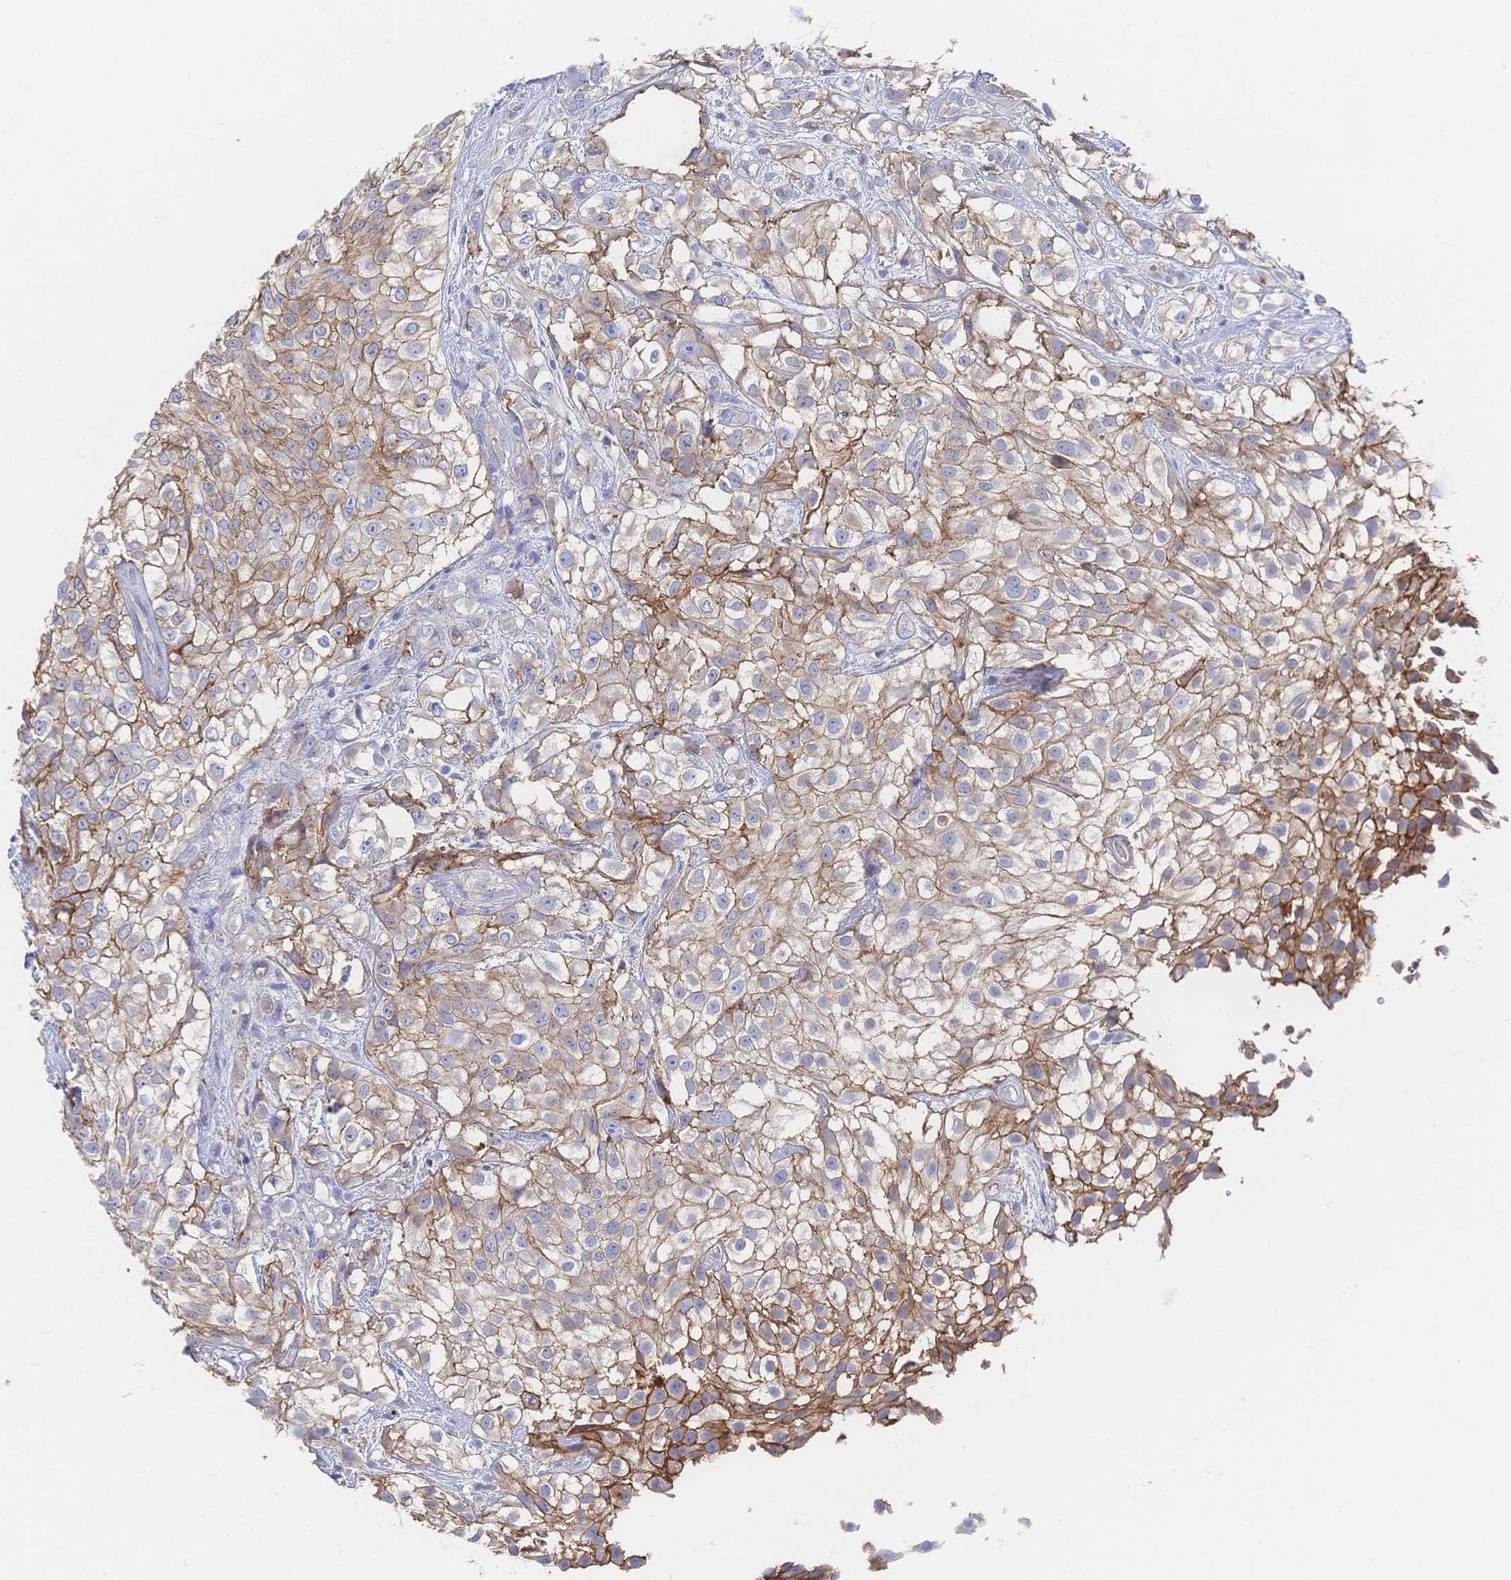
{"staining": {"intensity": "moderate", "quantity": ">75%", "location": "cytoplasmic/membranous"}, "tissue": "urothelial cancer", "cell_type": "Tumor cells", "image_type": "cancer", "snomed": [{"axis": "morphology", "description": "Urothelial carcinoma, High grade"}, {"axis": "topography", "description": "Urinary bladder"}], "caption": "Urothelial cancer stained with a brown dye displays moderate cytoplasmic/membranous positive expression in approximately >75% of tumor cells.", "gene": "F11R", "patient": {"sex": "male", "age": 56}}